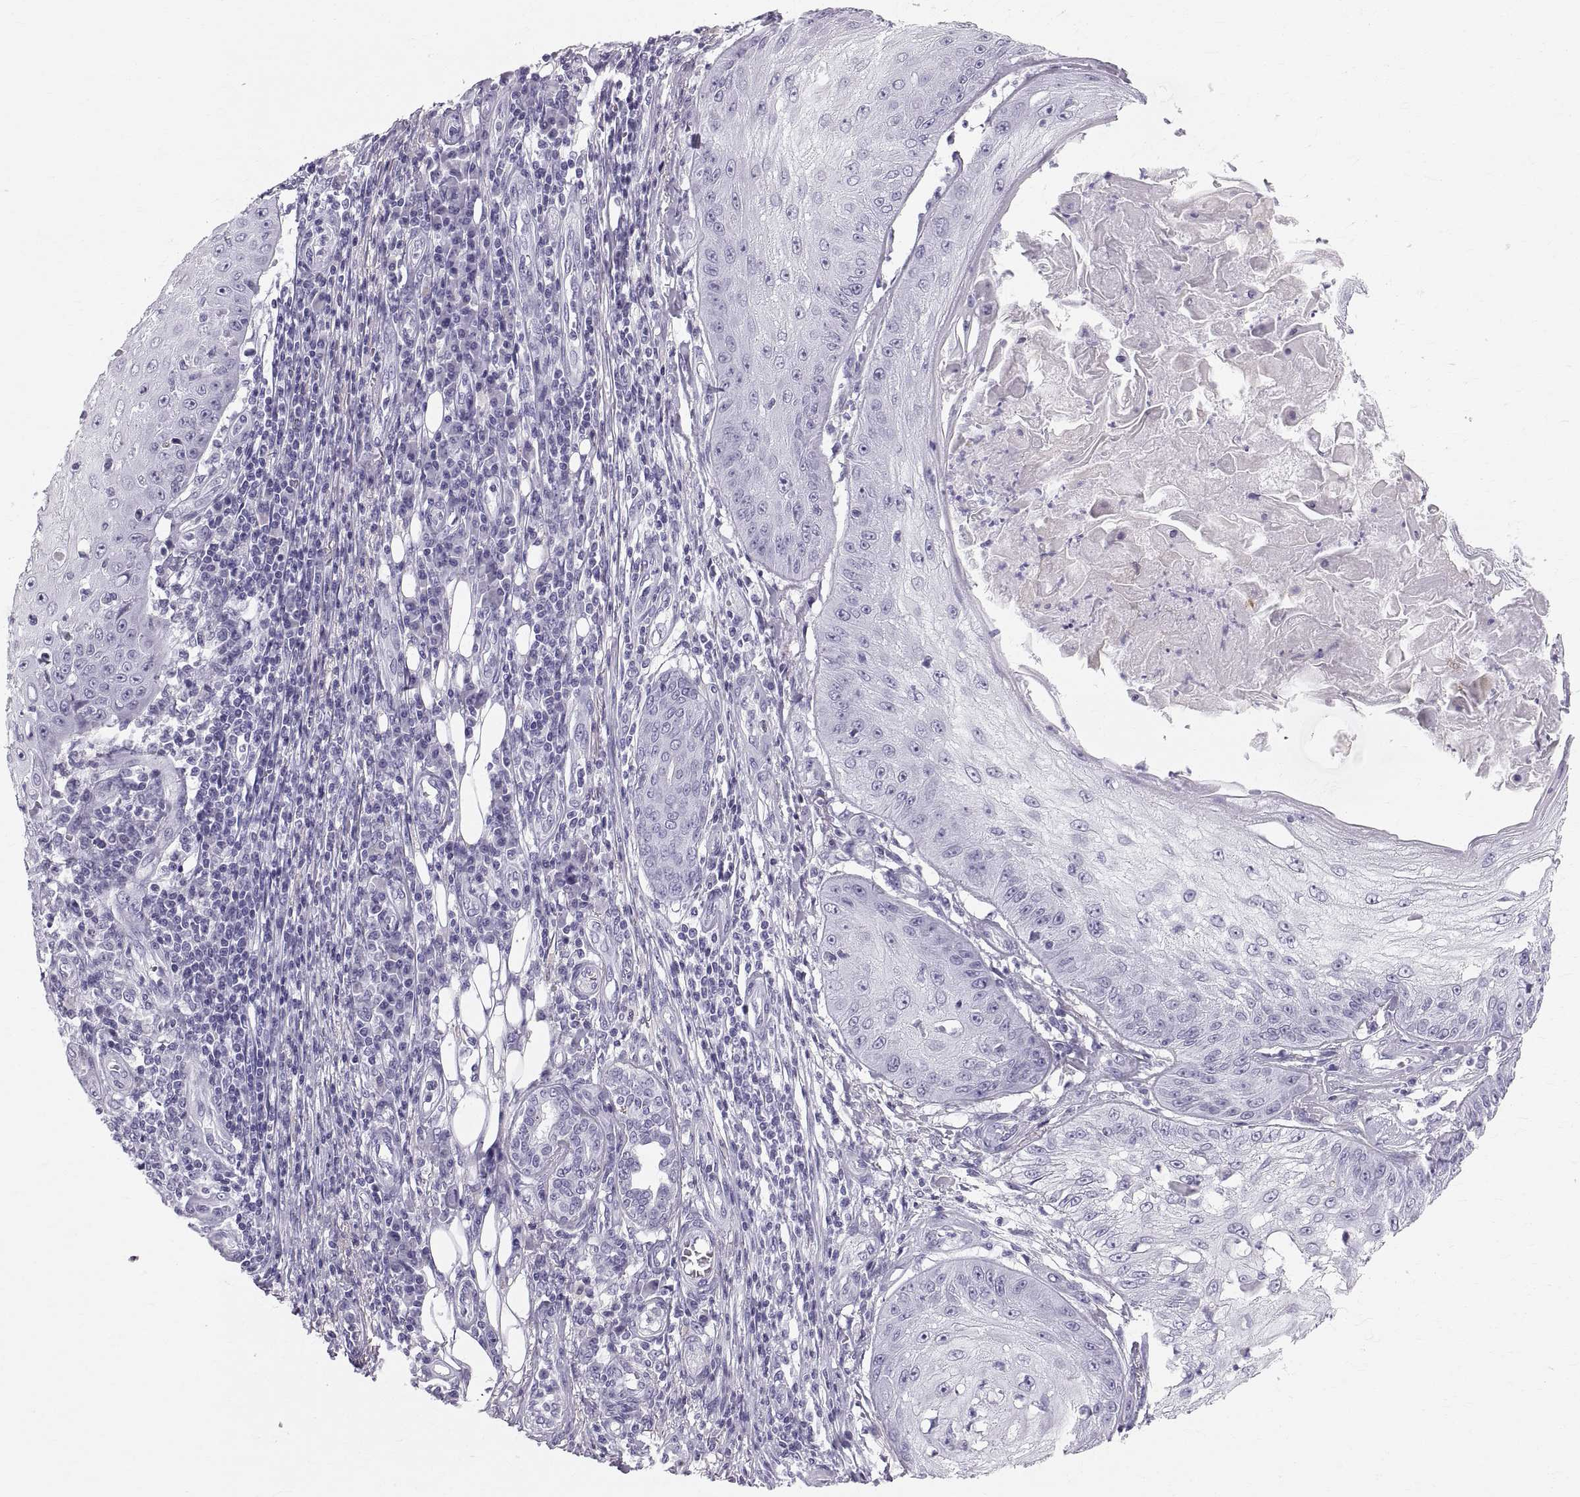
{"staining": {"intensity": "negative", "quantity": "none", "location": "none"}, "tissue": "skin cancer", "cell_type": "Tumor cells", "image_type": "cancer", "snomed": [{"axis": "morphology", "description": "Squamous cell carcinoma, NOS"}, {"axis": "topography", "description": "Skin"}], "caption": "A micrograph of human skin cancer is negative for staining in tumor cells.", "gene": "SLC22A6", "patient": {"sex": "male", "age": 70}}